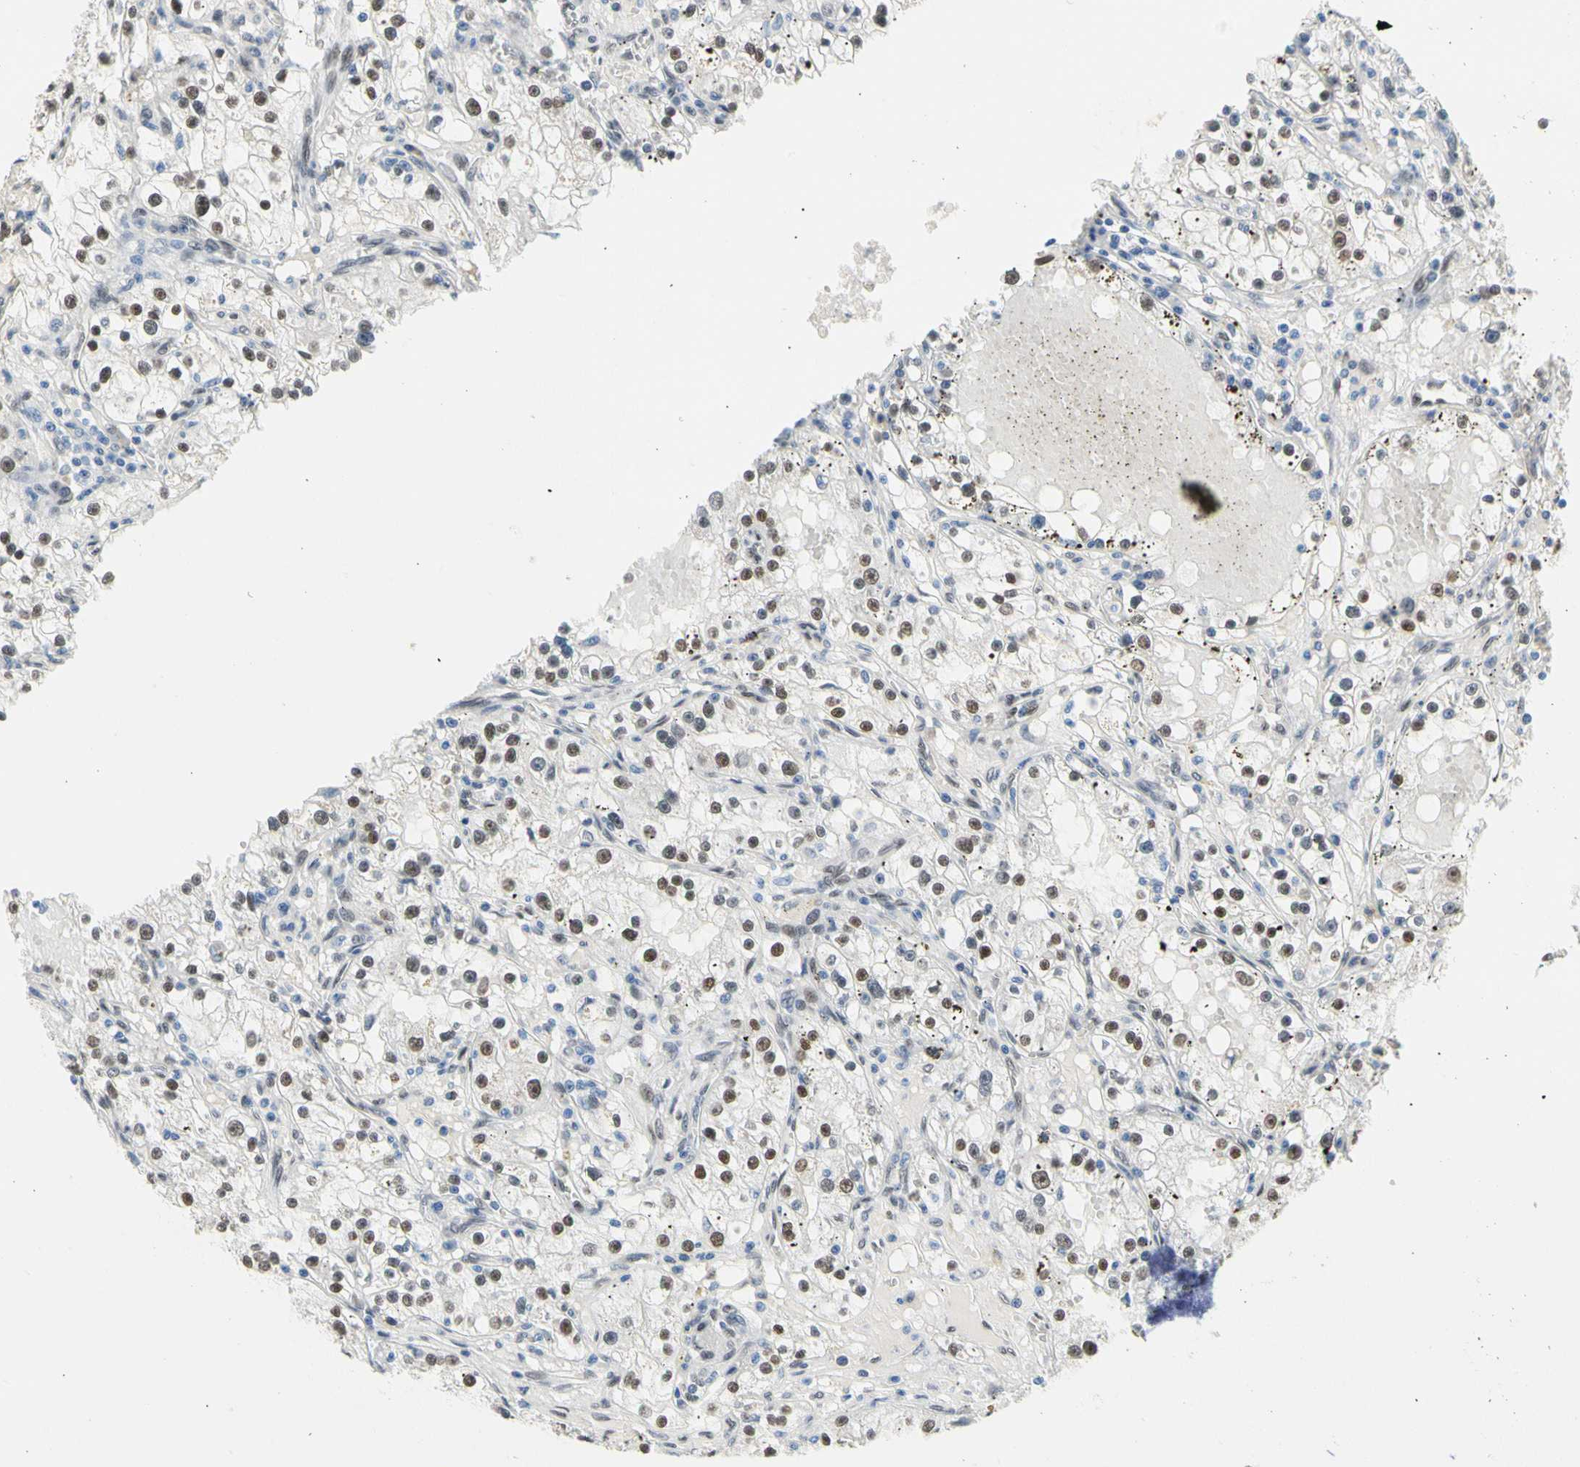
{"staining": {"intensity": "weak", "quantity": "25%-75%", "location": "nuclear"}, "tissue": "renal cancer", "cell_type": "Tumor cells", "image_type": "cancer", "snomed": [{"axis": "morphology", "description": "Adenocarcinoma, NOS"}, {"axis": "topography", "description": "Kidney"}], "caption": "Renal cancer (adenocarcinoma) stained with a brown dye exhibits weak nuclear positive staining in approximately 25%-75% of tumor cells.", "gene": "NFIA", "patient": {"sex": "male", "age": 56}}